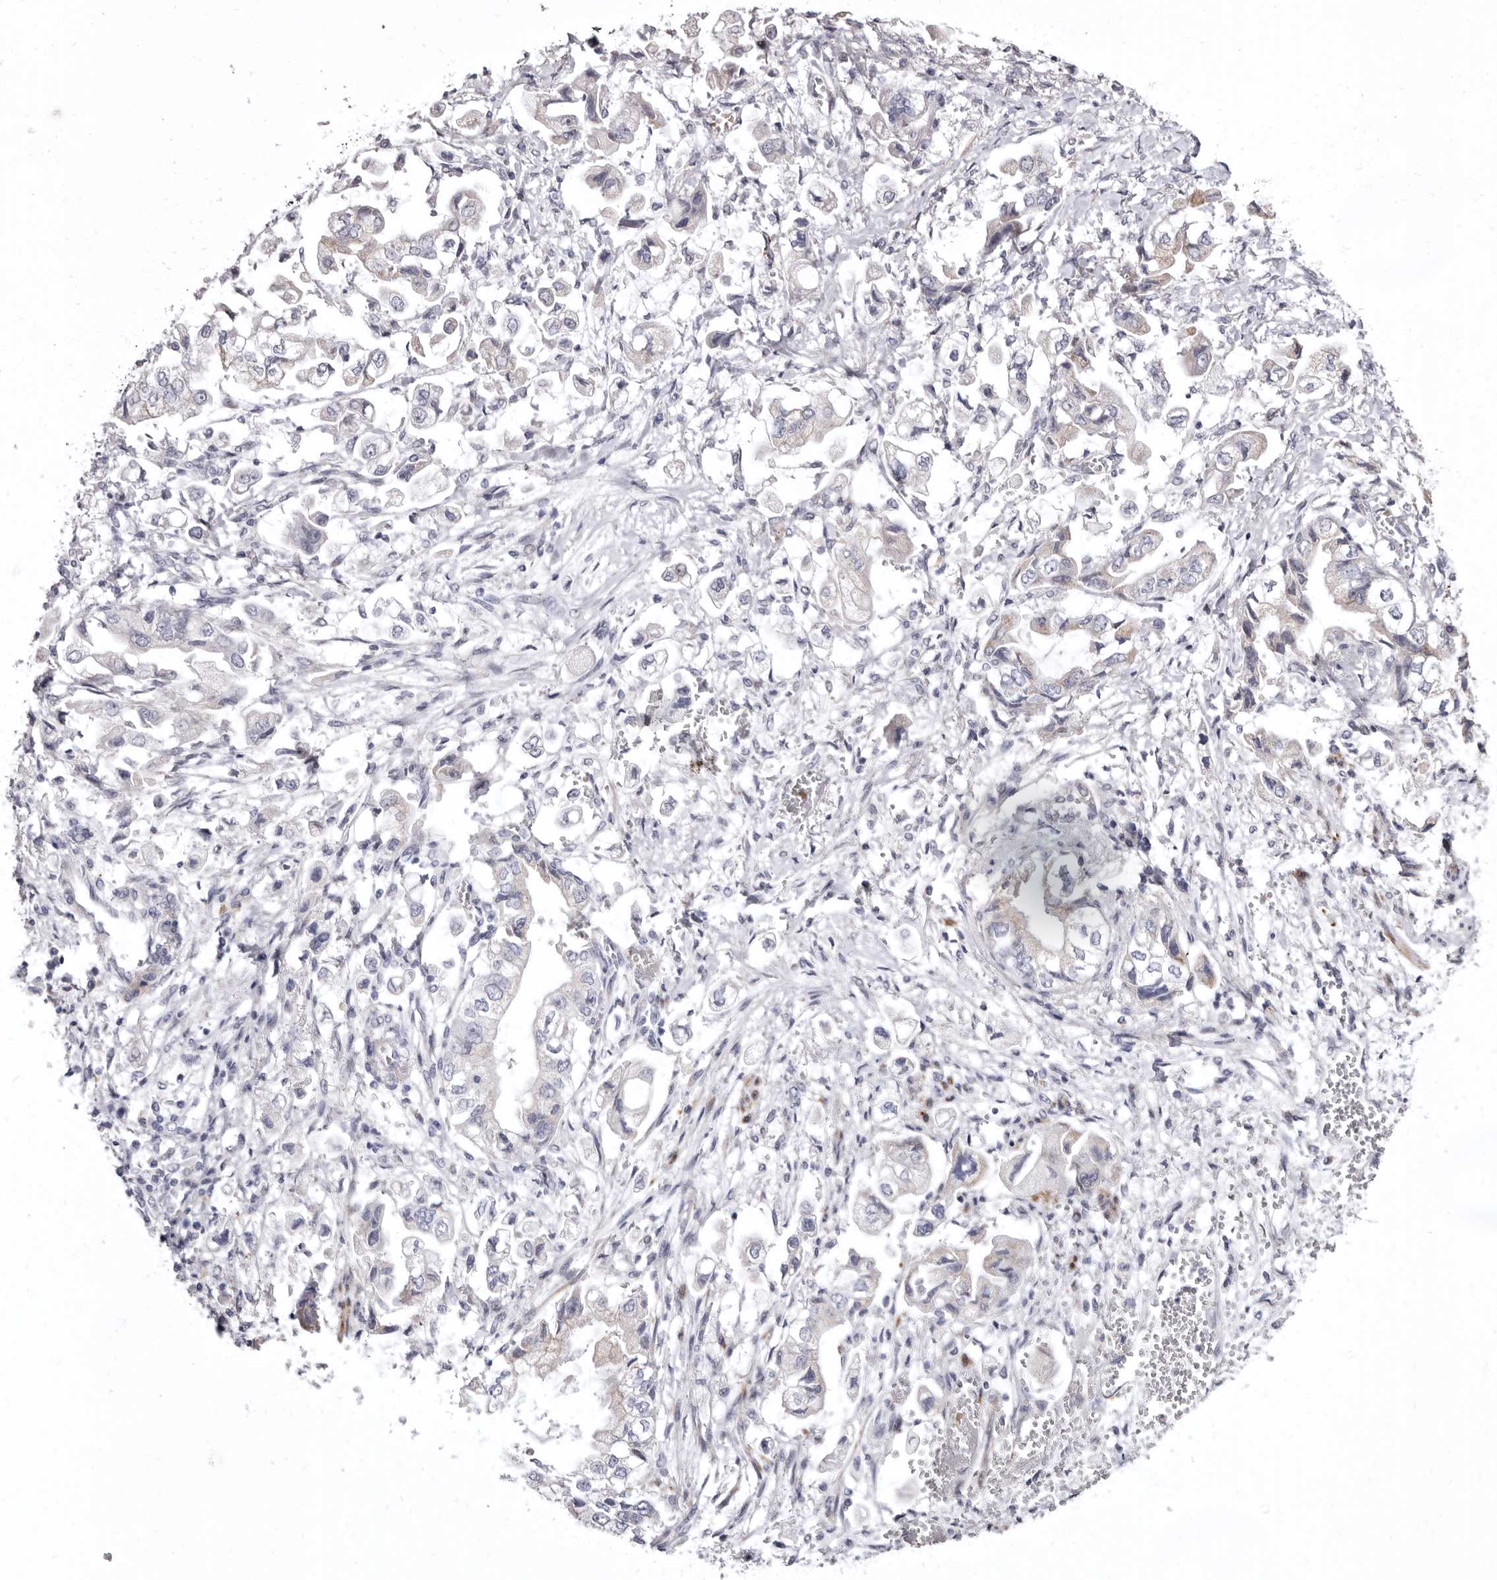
{"staining": {"intensity": "negative", "quantity": "none", "location": "none"}, "tissue": "stomach cancer", "cell_type": "Tumor cells", "image_type": "cancer", "snomed": [{"axis": "morphology", "description": "Adenocarcinoma, NOS"}, {"axis": "topography", "description": "Stomach"}], "caption": "A high-resolution photomicrograph shows immunohistochemistry (IHC) staining of stomach adenocarcinoma, which displays no significant expression in tumor cells.", "gene": "AIDA", "patient": {"sex": "male", "age": 62}}